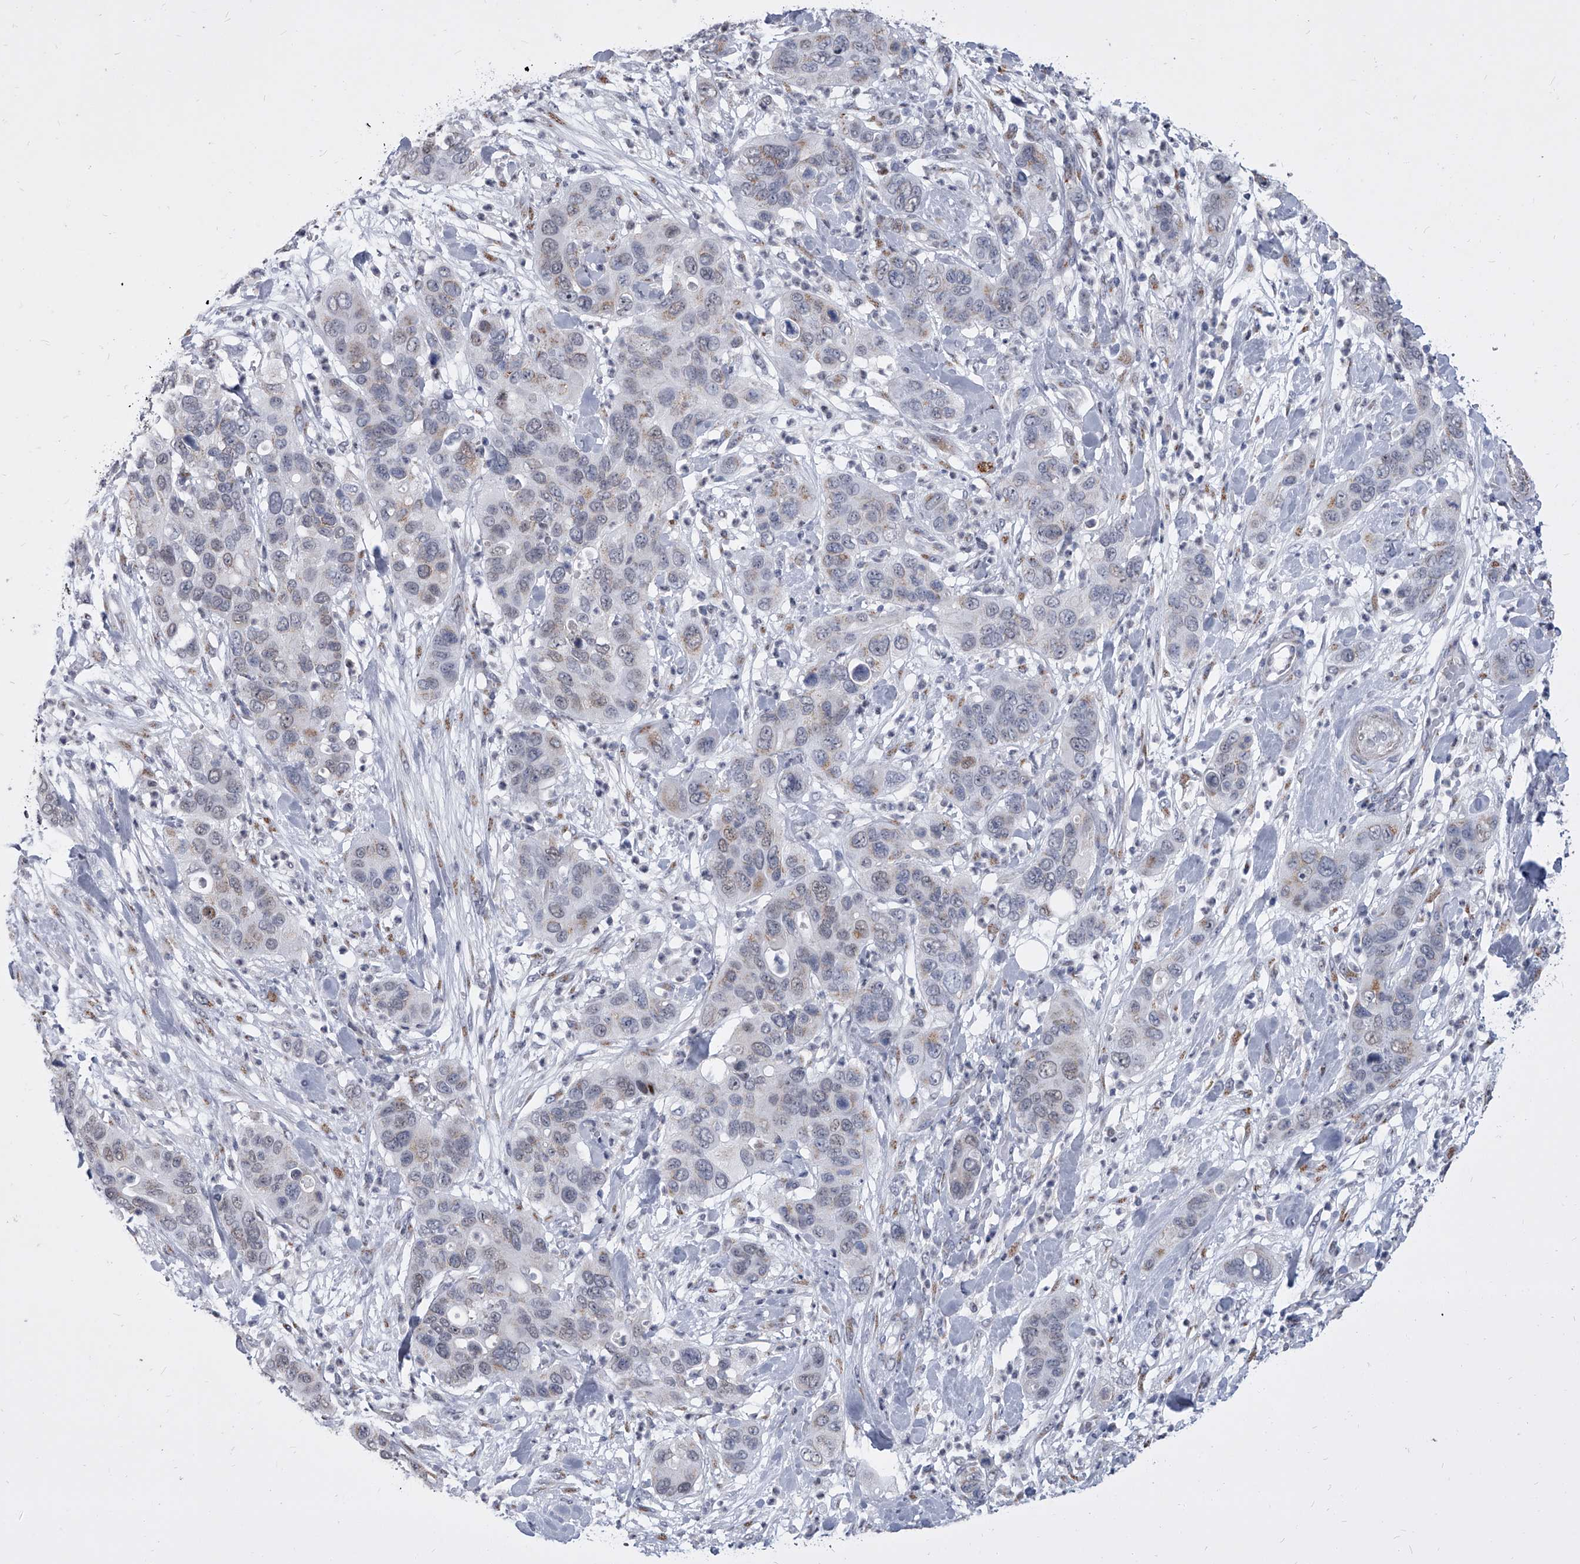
{"staining": {"intensity": "weak", "quantity": "<25%", "location": "cytoplasmic/membranous,nuclear"}, "tissue": "pancreatic cancer", "cell_type": "Tumor cells", "image_type": "cancer", "snomed": [{"axis": "morphology", "description": "Adenocarcinoma, NOS"}, {"axis": "topography", "description": "Pancreas"}], "caption": "Immunohistochemistry histopathology image of human pancreatic cancer stained for a protein (brown), which reveals no expression in tumor cells. Brightfield microscopy of immunohistochemistry stained with DAB (3,3'-diaminobenzidine) (brown) and hematoxylin (blue), captured at high magnification.", "gene": "EVA1C", "patient": {"sex": "female", "age": 71}}